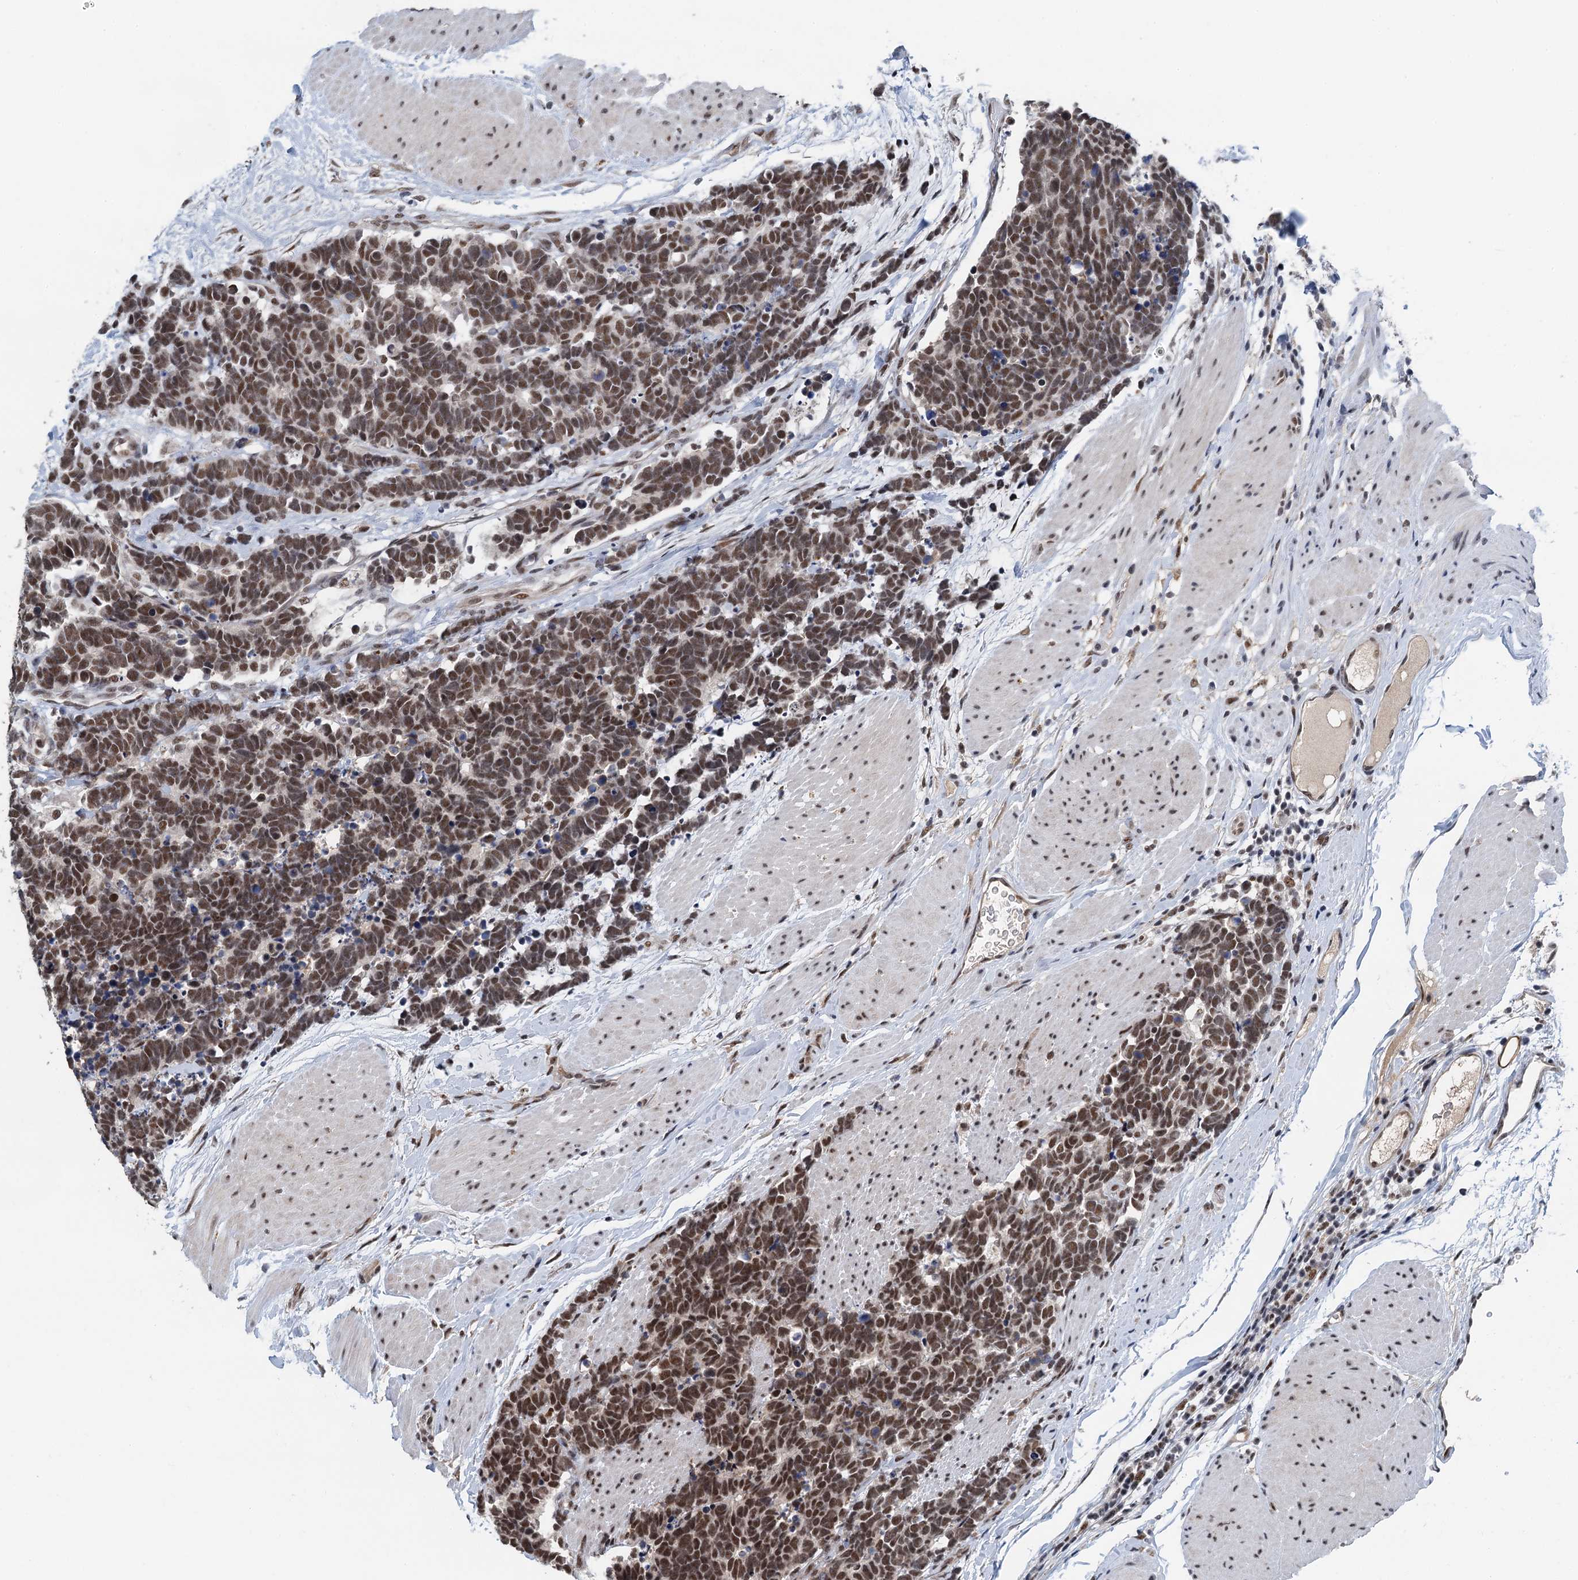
{"staining": {"intensity": "moderate", "quantity": ">75%", "location": "nuclear"}, "tissue": "carcinoid", "cell_type": "Tumor cells", "image_type": "cancer", "snomed": [{"axis": "morphology", "description": "Carcinoma, NOS"}, {"axis": "morphology", "description": "Carcinoid, malignant, NOS"}, {"axis": "topography", "description": "Urinary bladder"}], "caption": "IHC of human carcinoid shows medium levels of moderate nuclear staining in about >75% of tumor cells.", "gene": "MTA3", "patient": {"sex": "male", "age": 57}}